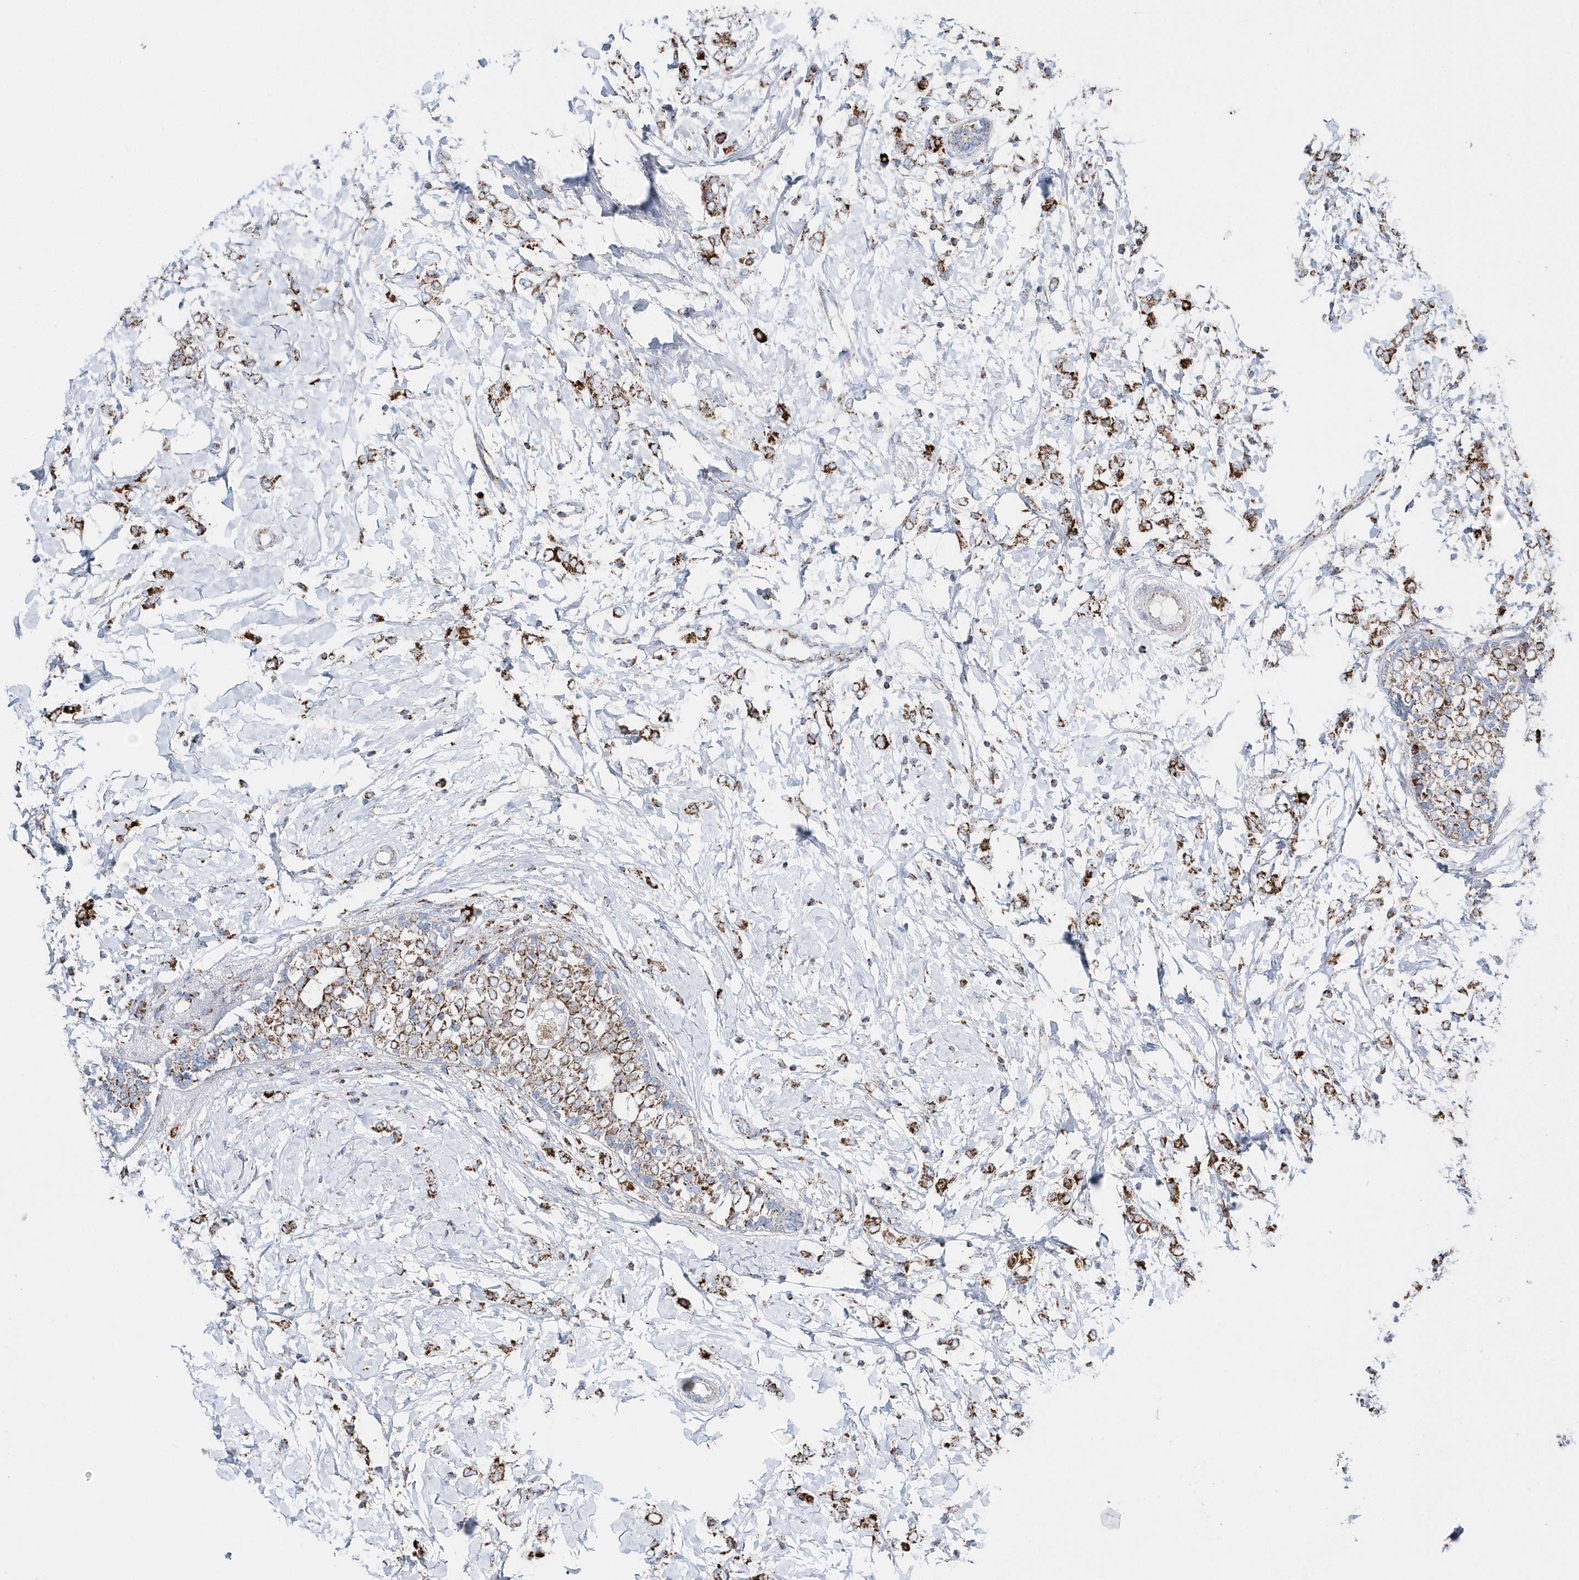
{"staining": {"intensity": "strong", "quantity": ">75%", "location": "cytoplasmic/membranous"}, "tissue": "breast cancer", "cell_type": "Tumor cells", "image_type": "cancer", "snomed": [{"axis": "morphology", "description": "Normal tissue, NOS"}, {"axis": "morphology", "description": "Lobular carcinoma"}, {"axis": "topography", "description": "Breast"}], "caption": "Brown immunohistochemical staining in human breast cancer reveals strong cytoplasmic/membranous staining in about >75% of tumor cells. Nuclei are stained in blue.", "gene": "TMCO6", "patient": {"sex": "female", "age": 47}}